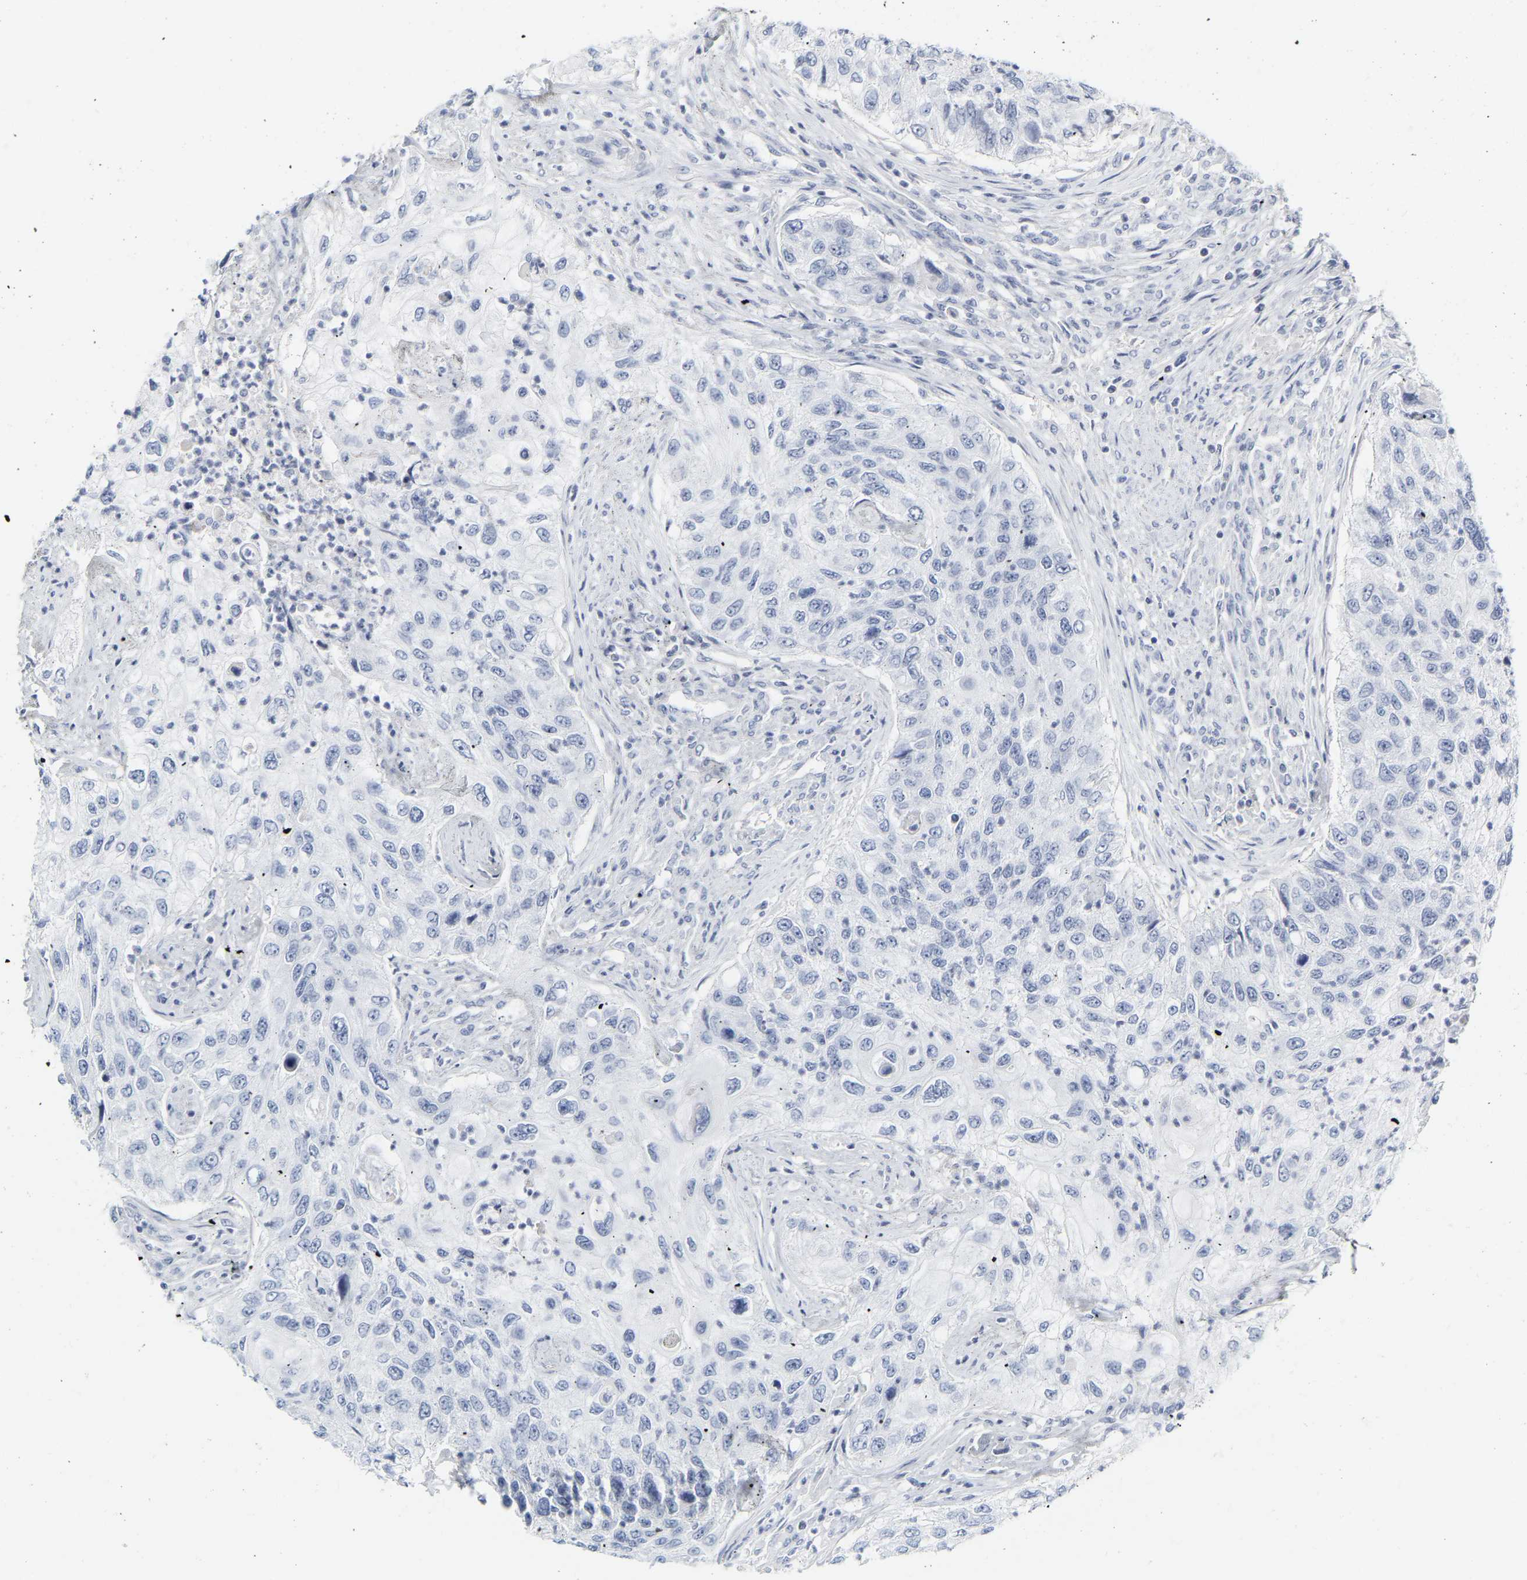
{"staining": {"intensity": "negative", "quantity": "none", "location": "none"}, "tissue": "urothelial cancer", "cell_type": "Tumor cells", "image_type": "cancer", "snomed": [{"axis": "morphology", "description": "Urothelial carcinoma, High grade"}, {"axis": "topography", "description": "Urinary bladder"}], "caption": "Tumor cells are negative for brown protein staining in urothelial cancer. The staining is performed using DAB brown chromogen with nuclei counter-stained in using hematoxylin.", "gene": "GNAS", "patient": {"sex": "female", "age": 60}}